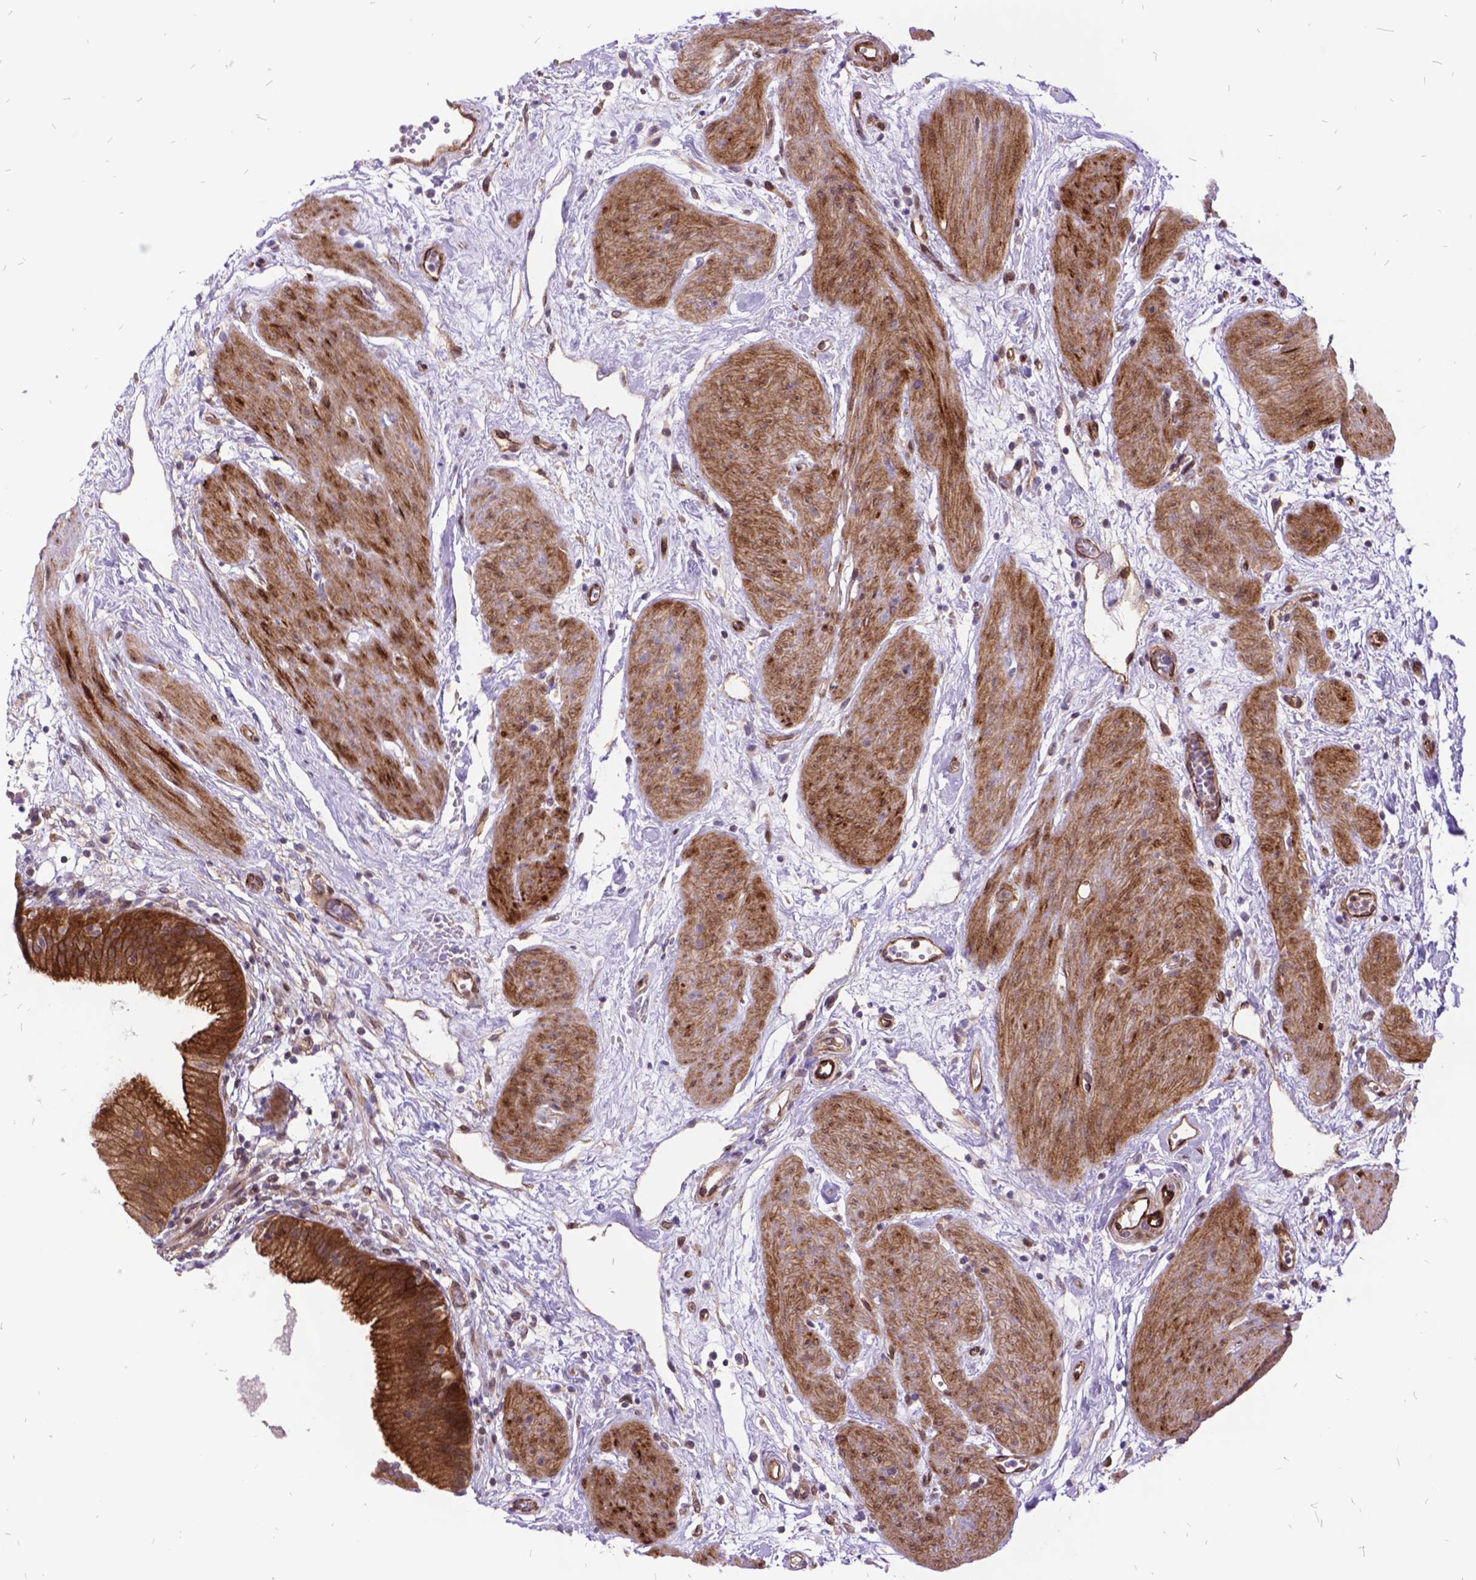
{"staining": {"intensity": "moderate", "quantity": ">75%", "location": "cytoplasmic/membranous"}, "tissue": "gallbladder", "cell_type": "Glandular cells", "image_type": "normal", "snomed": [{"axis": "morphology", "description": "Normal tissue, NOS"}, {"axis": "topography", "description": "Gallbladder"}], "caption": "Protein staining shows moderate cytoplasmic/membranous positivity in about >75% of glandular cells in normal gallbladder. (DAB (3,3'-diaminobenzidine) IHC with brightfield microscopy, high magnification).", "gene": "GRB7", "patient": {"sex": "female", "age": 65}}